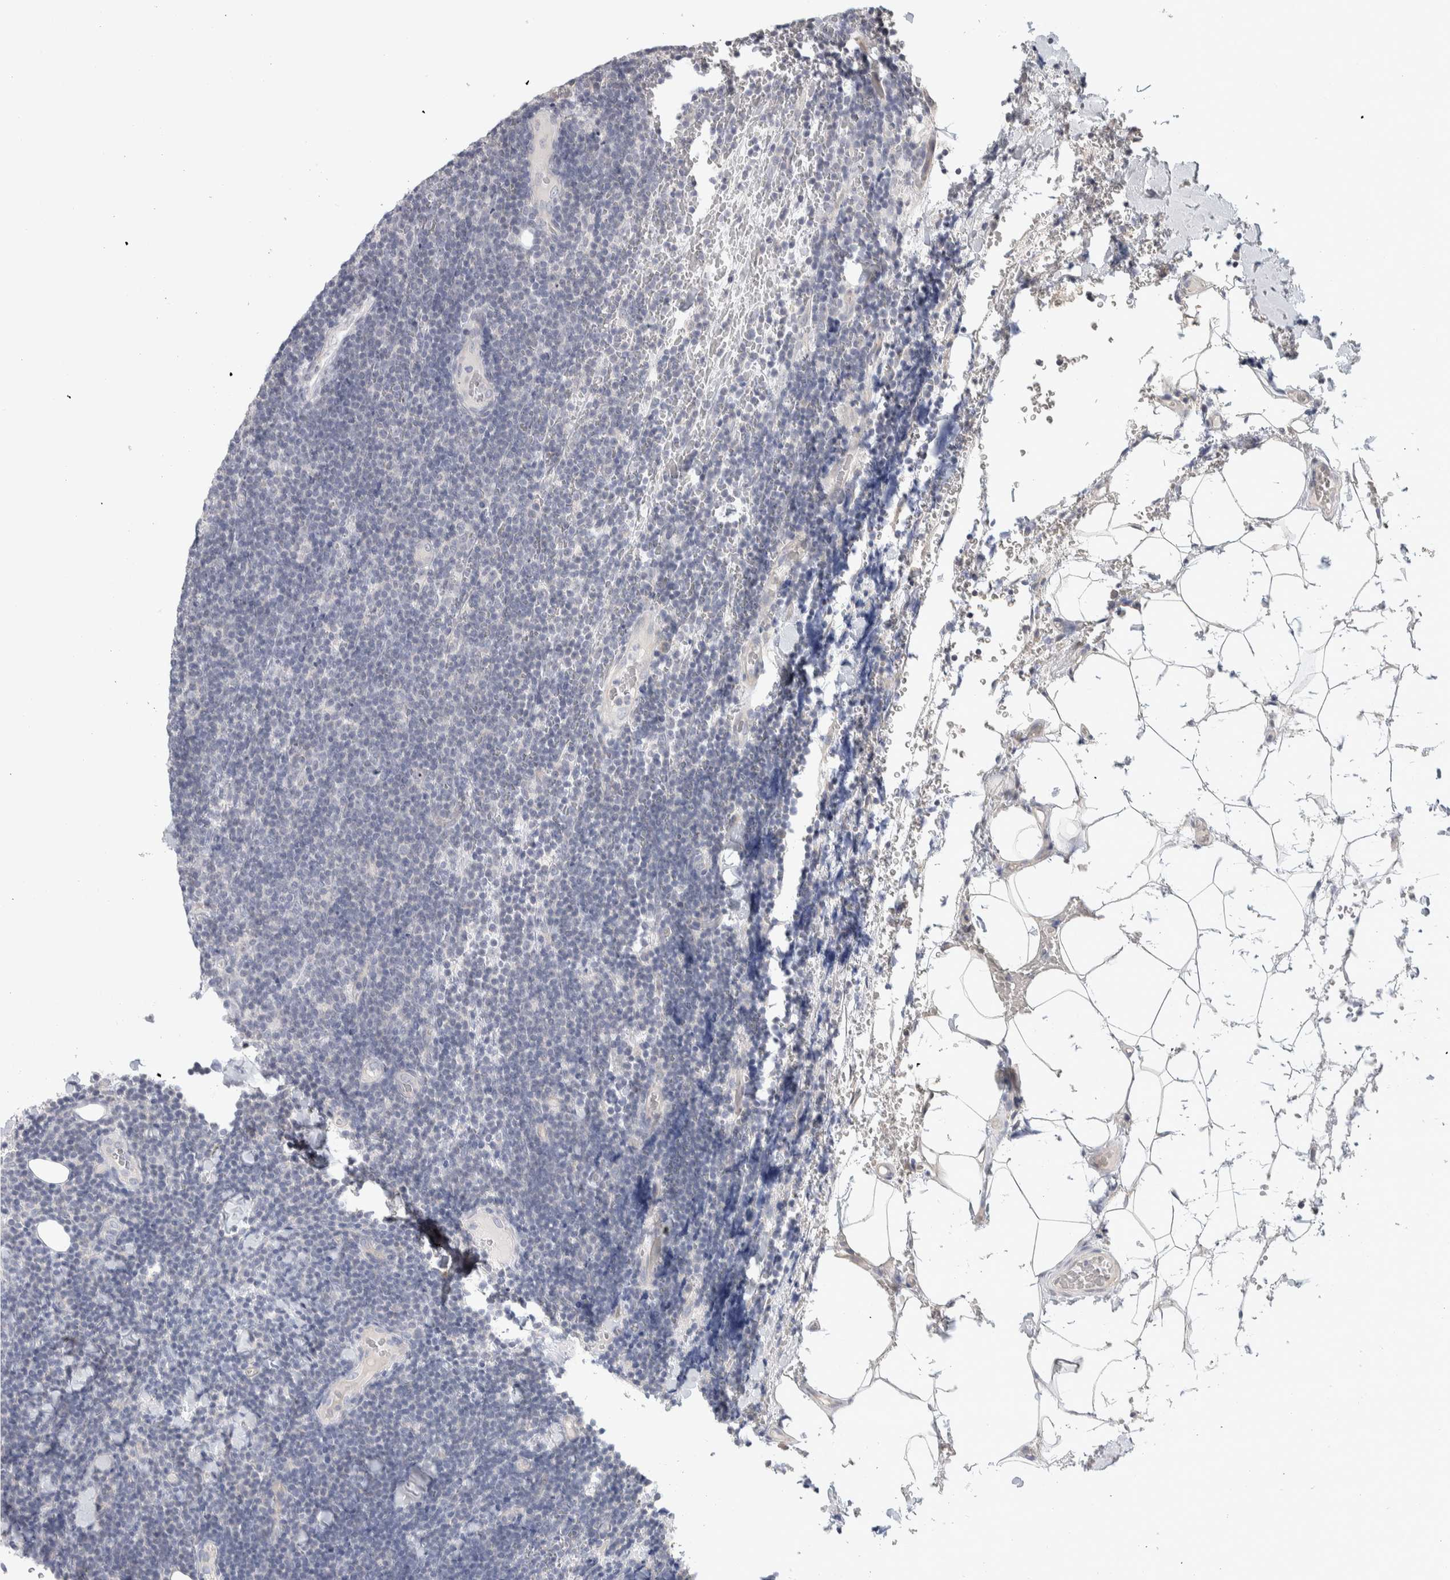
{"staining": {"intensity": "negative", "quantity": "none", "location": "none"}, "tissue": "lymphoma", "cell_type": "Tumor cells", "image_type": "cancer", "snomed": [{"axis": "morphology", "description": "Malignant lymphoma, non-Hodgkin's type, Low grade"}, {"axis": "topography", "description": "Lymph node"}], "caption": "Lymphoma was stained to show a protein in brown. There is no significant staining in tumor cells.", "gene": "DCXR", "patient": {"sex": "male", "age": 66}}